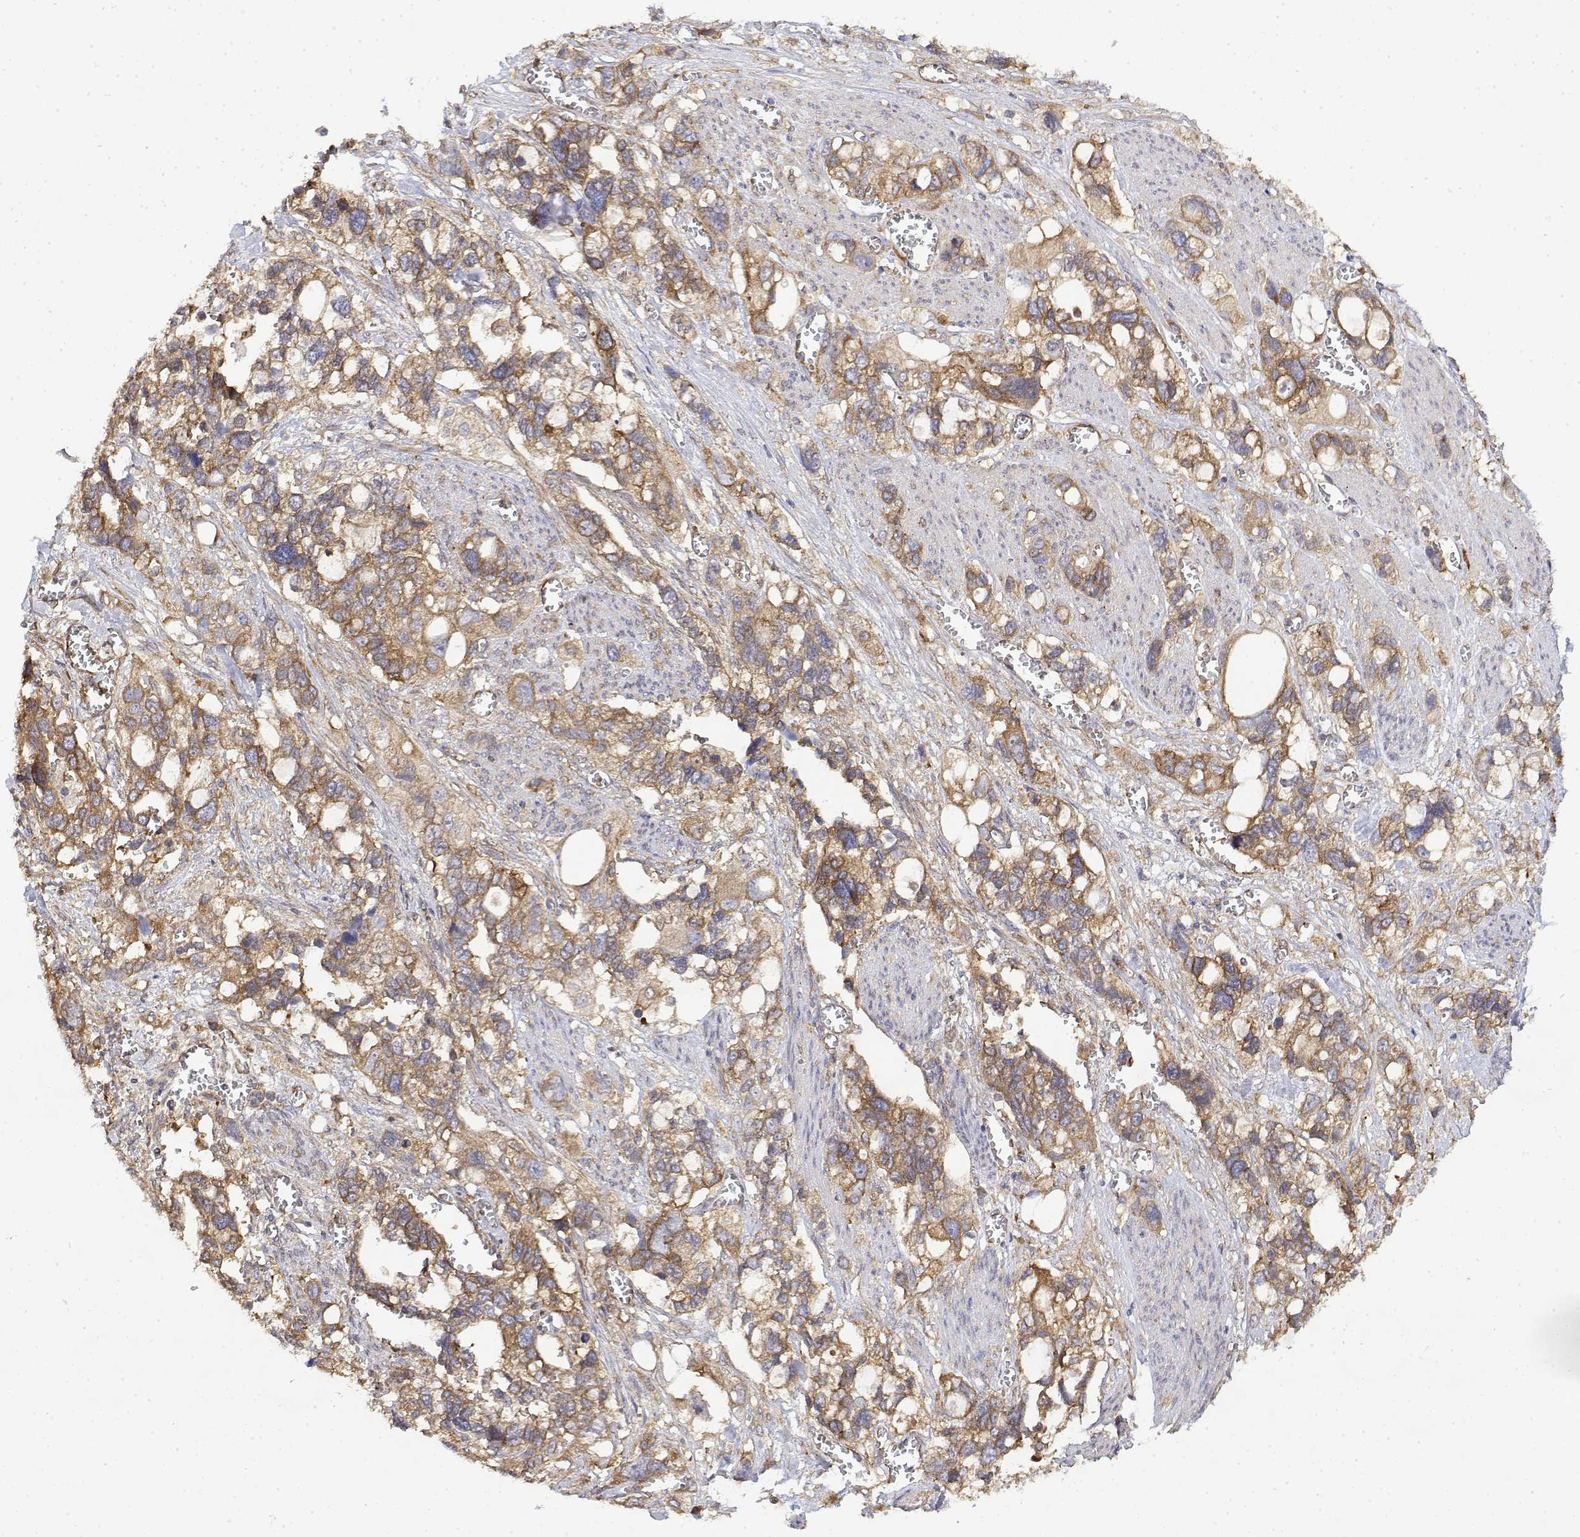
{"staining": {"intensity": "moderate", "quantity": ">75%", "location": "cytoplasmic/membranous"}, "tissue": "stomach cancer", "cell_type": "Tumor cells", "image_type": "cancer", "snomed": [{"axis": "morphology", "description": "Adenocarcinoma, NOS"}, {"axis": "topography", "description": "Stomach, upper"}], "caption": "DAB (3,3'-diaminobenzidine) immunohistochemical staining of stomach cancer (adenocarcinoma) displays moderate cytoplasmic/membranous protein staining in approximately >75% of tumor cells.", "gene": "PACSIN2", "patient": {"sex": "female", "age": 81}}